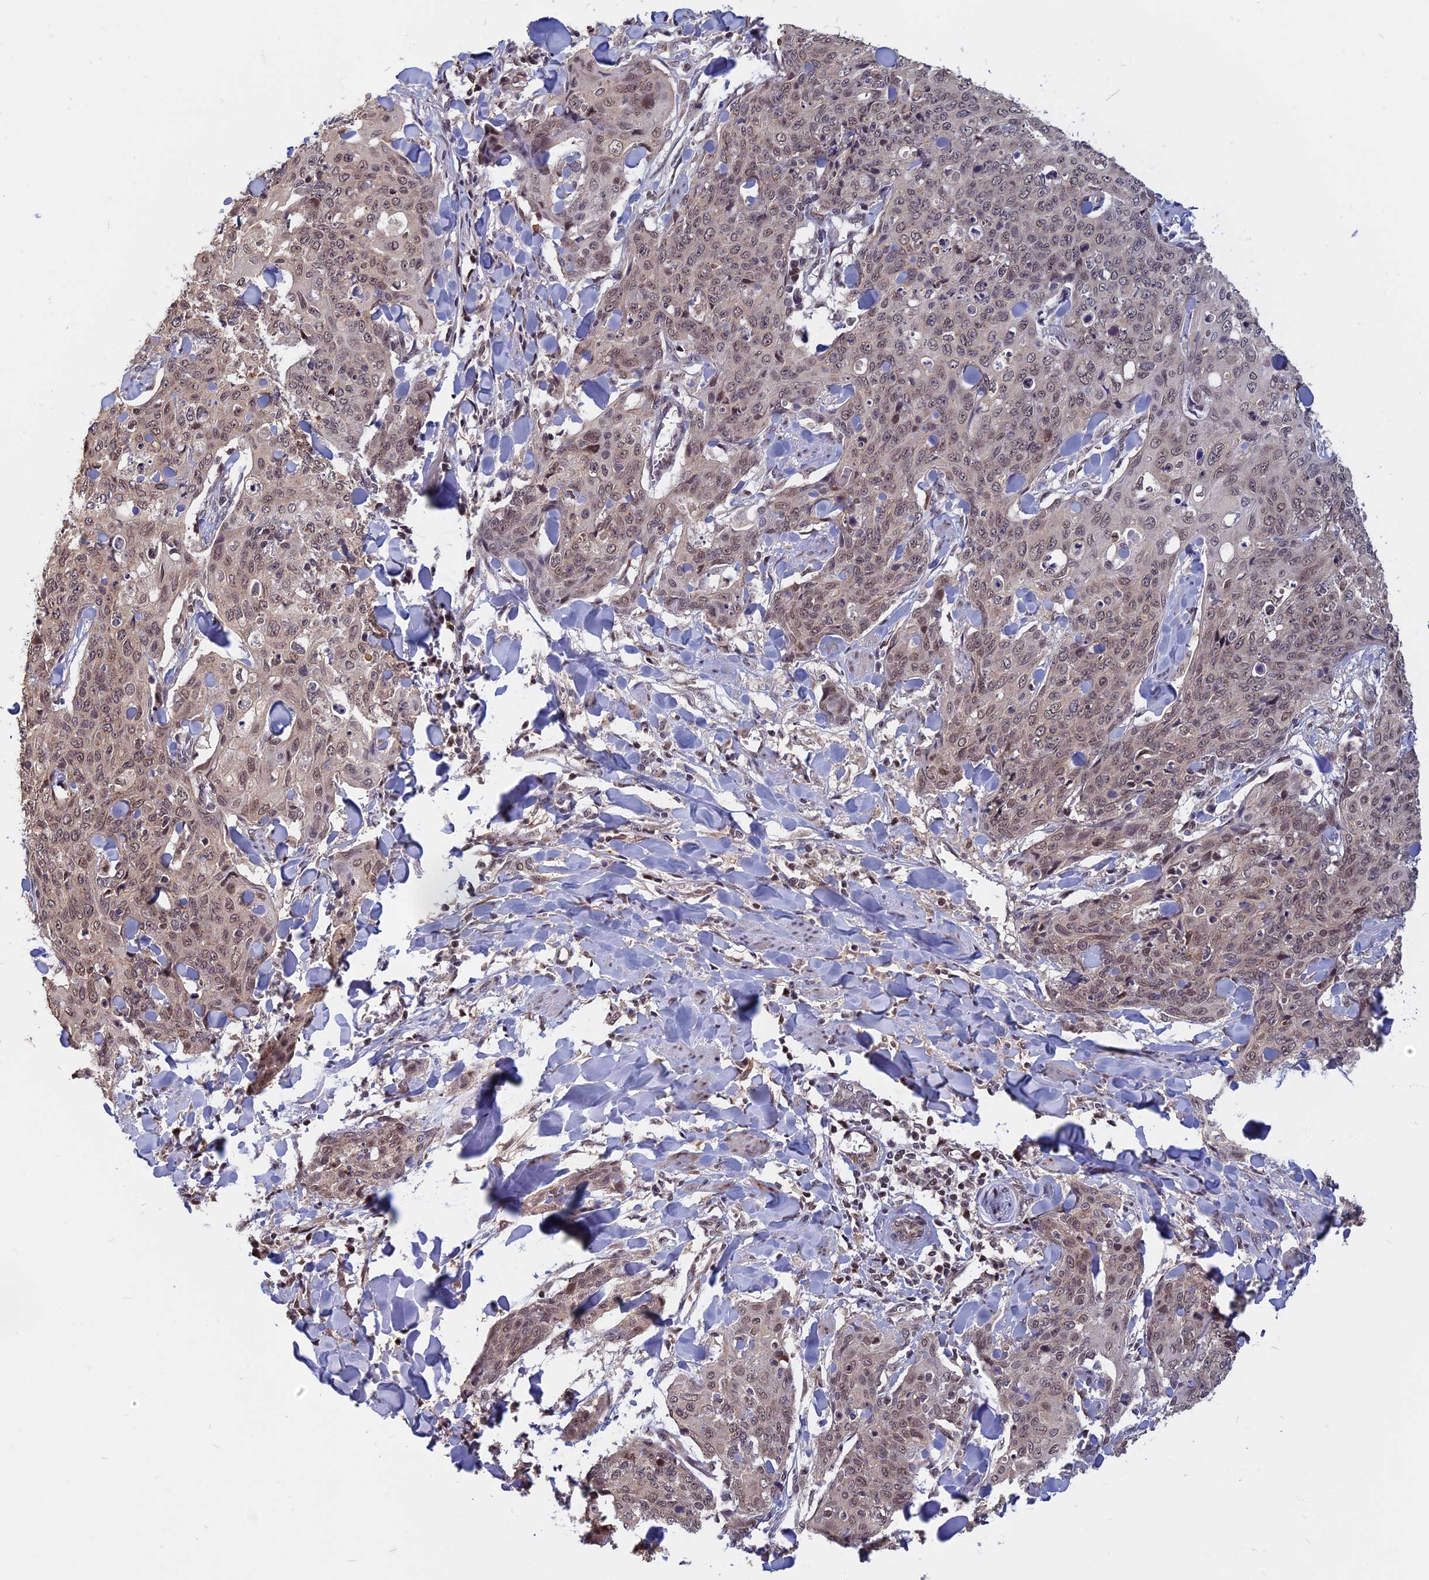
{"staining": {"intensity": "weak", "quantity": "25%-75%", "location": "nuclear"}, "tissue": "skin cancer", "cell_type": "Tumor cells", "image_type": "cancer", "snomed": [{"axis": "morphology", "description": "Squamous cell carcinoma, NOS"}, {"axis": "topography", "description": "Skin"}, {"axis": "topography", "description": "Vulva"}], "caption": "The immunohistochemical stain labels weak nuclear positivity in tumor cells of skin cancer tissue. The protein of interest is stained brown, and the nuclei are stained in blue (DAB (3,3'-diaminobenzidine) IHC with brightfield microscopy, high magnification).", "gene": "CCDC113", "patient": {"sex": "female", "age": 85}}